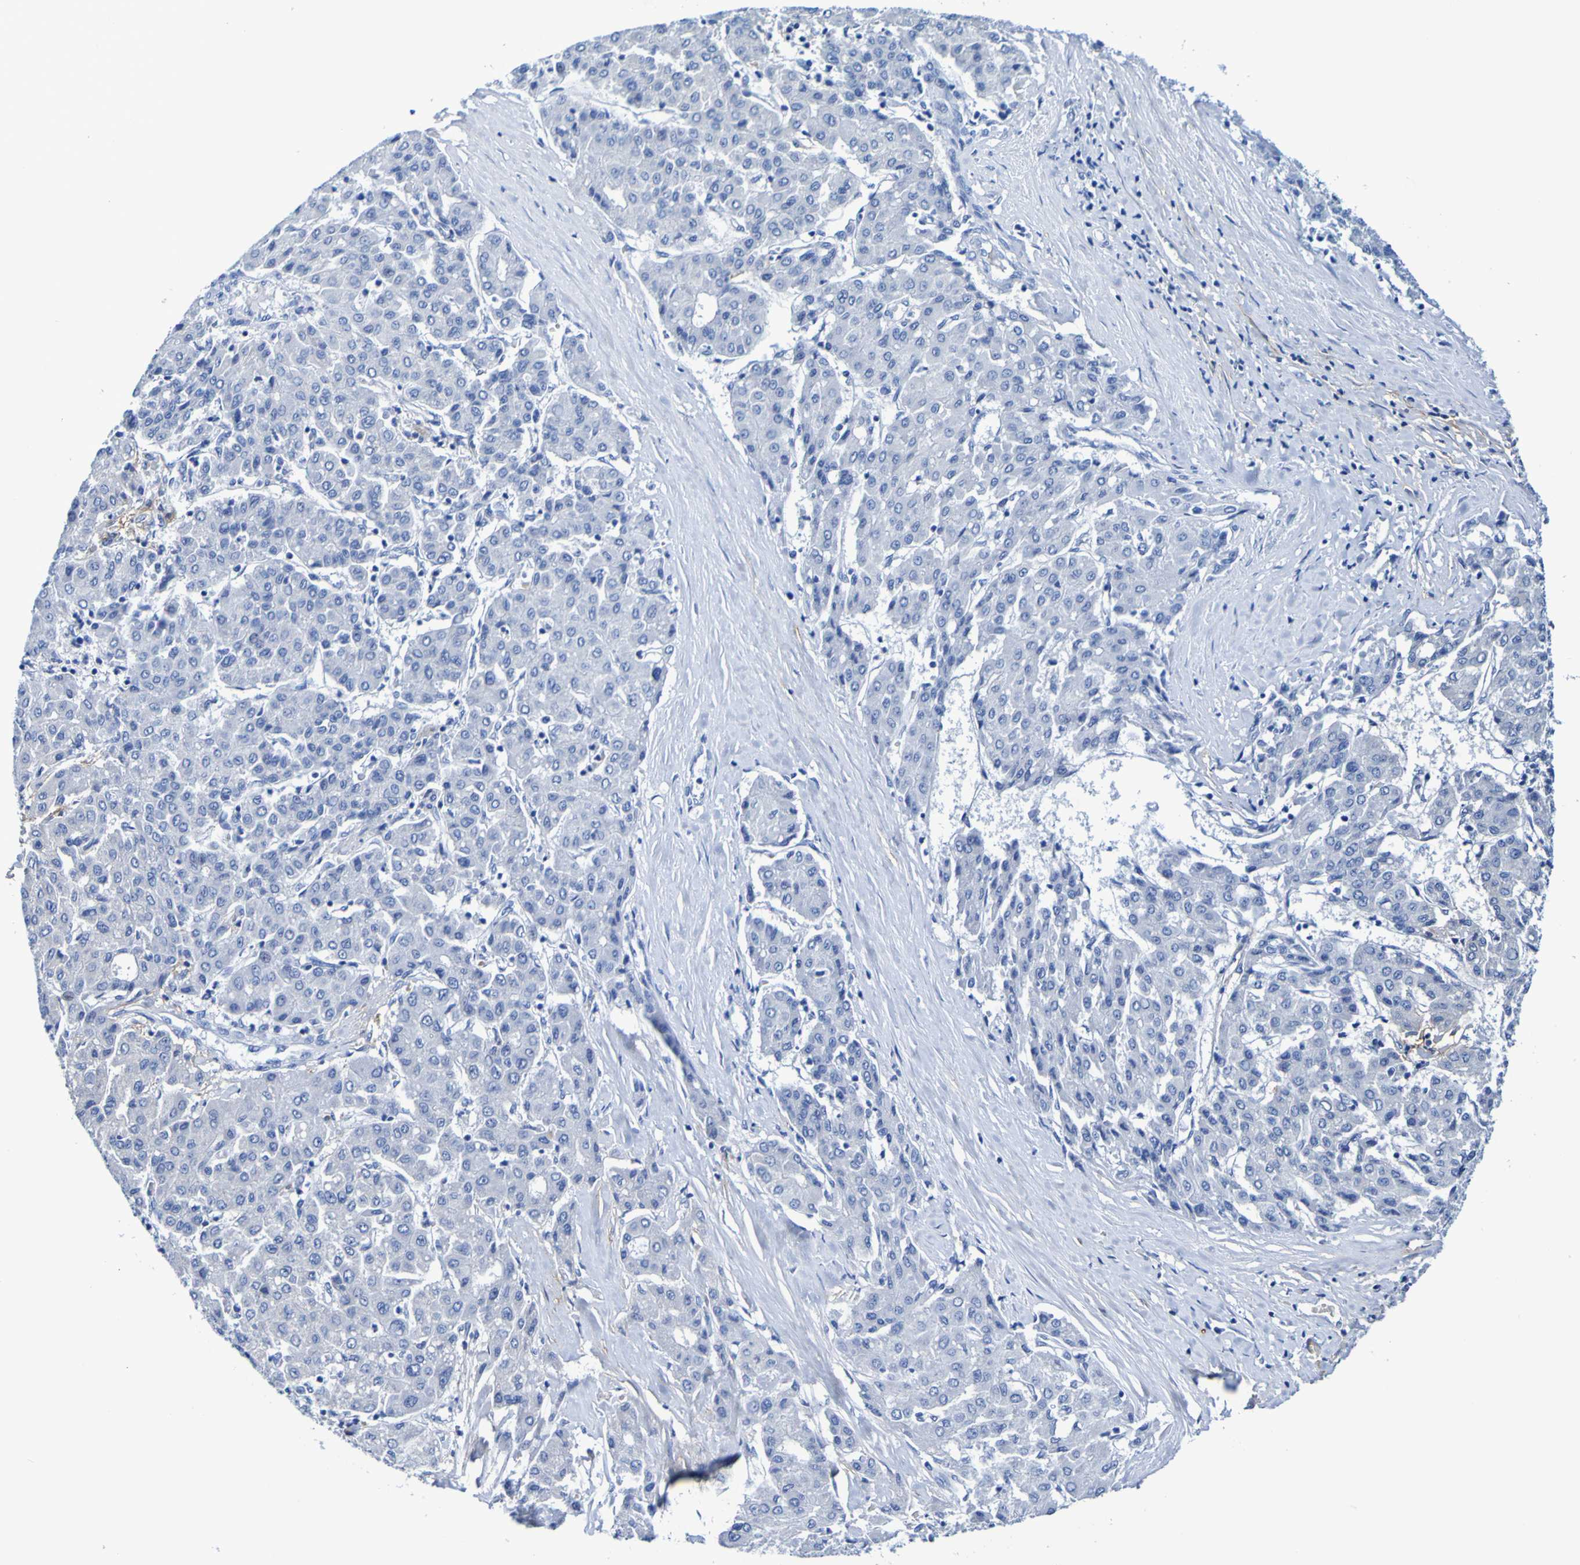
{"staining": {"intensity": "negative", "quantity": "none", "location": "none"}, "tissue": "liver cancer", "cell_type": "Tumor cells", "image_type": "cancer", "snomed": [{"axis": "morphology", "description": "Carcinoma, Hepatocellular, NOS"}, {"axis": "topography", "description": "Liver"}], "caption": "This is a histopathology image of immunohistochemistry staining of liver cancer (hepatocellular carcinoma), which shows no staining in tumor cells.", "gene": "DPEP1", "patient": {"sex": "male", "age": 65}}